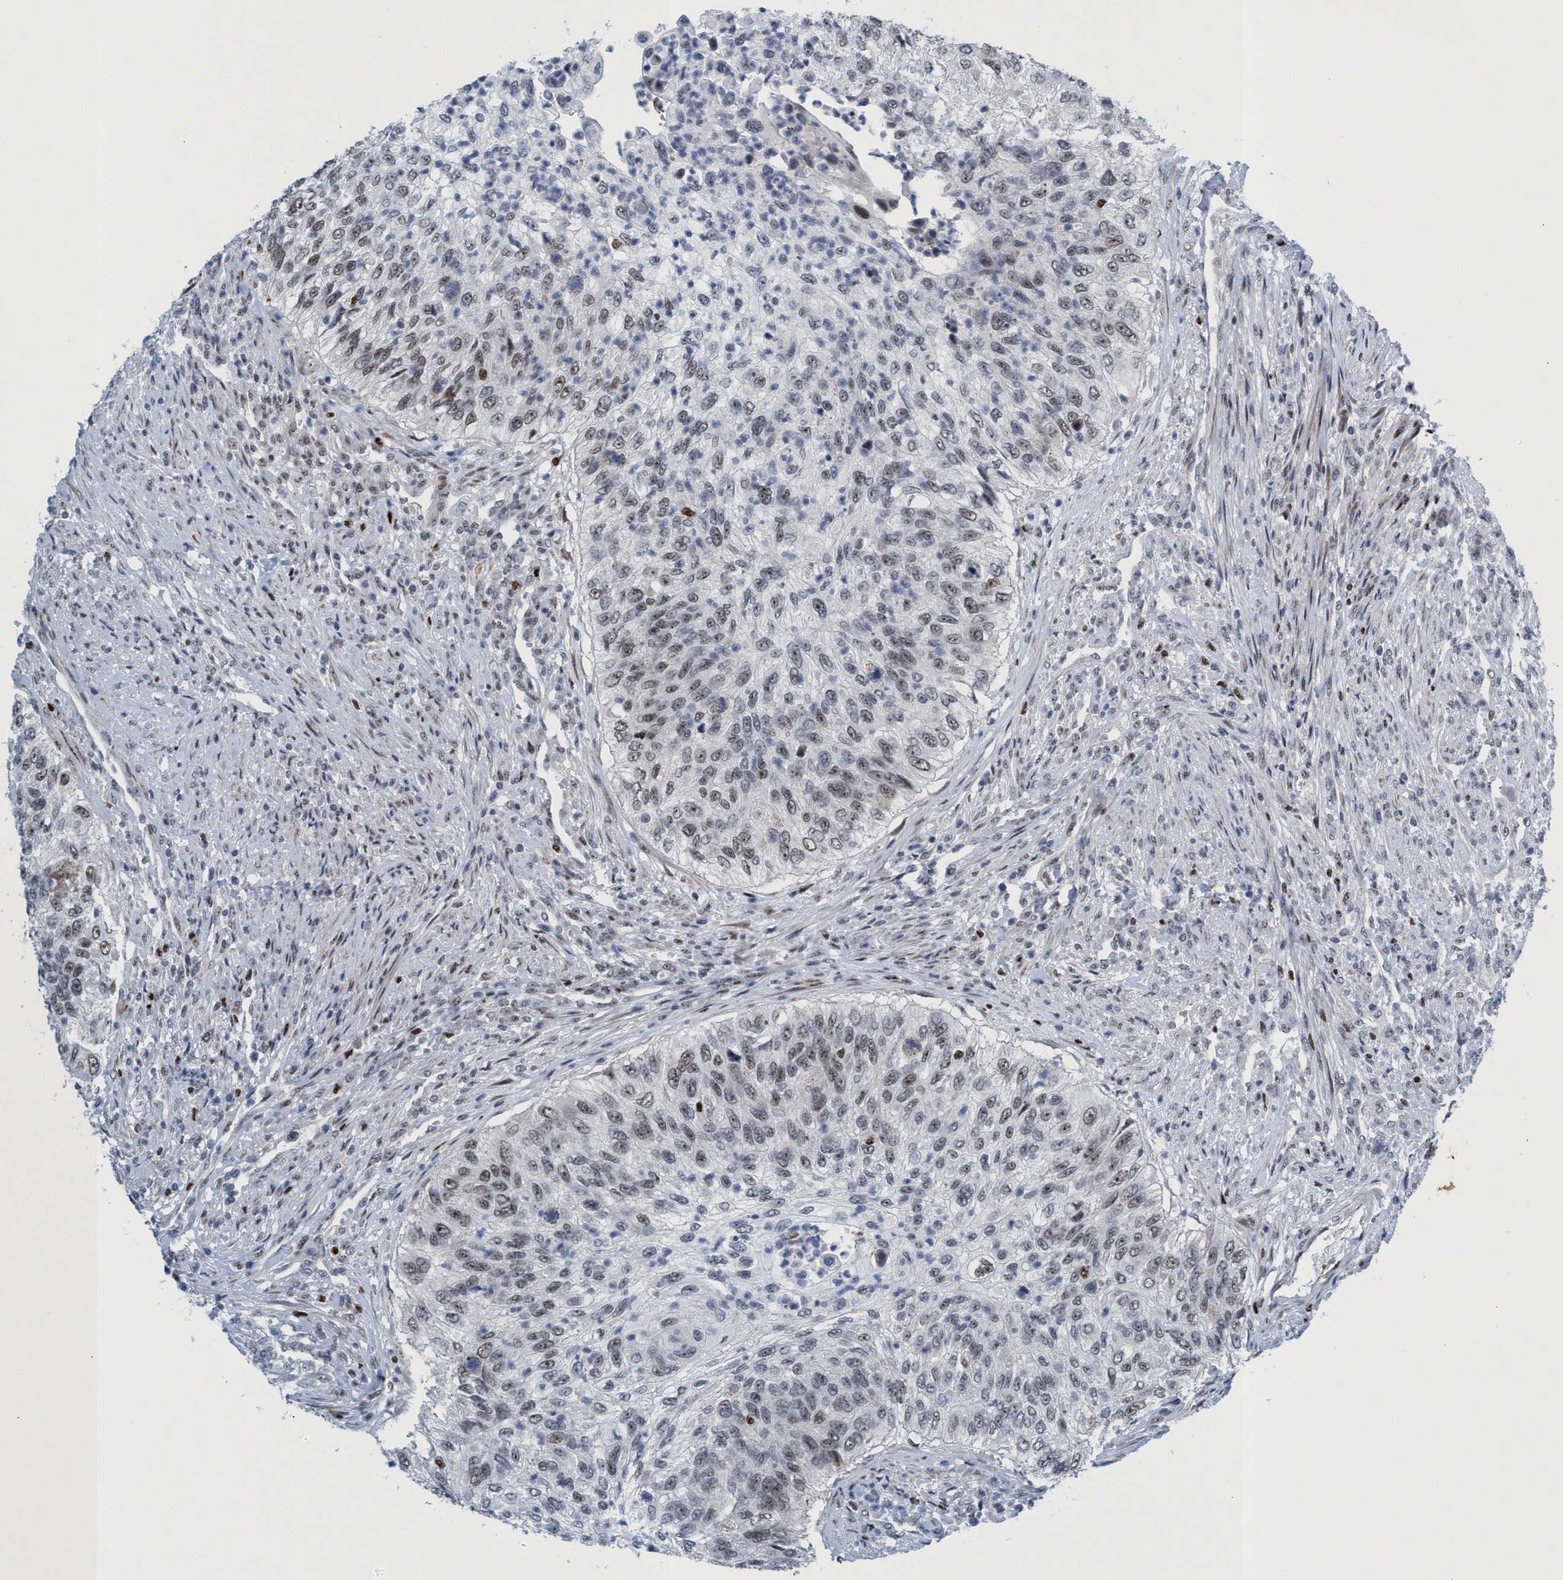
{"staining": {"intensity": "weak", "quantity": ">75%", "location": "nuclear"}, "tissue": "urothelial cancer", "cell_type": "Tumor cells", "image_type": "cancer", "snomed": [{"axis": "morphology", "description": "Urothelial carcinoma, High grade"}, {"axis": "topography", "description": "Urinary bladder"}], "caption": "Urothelial cancer tissue demonstrates weak nuclear expression in about >75% of tumor cells (brown staining indicates protein expression, while blue staining denotes nuclei).", "gene": "CWC27", "patient": {"sex": "female", "age": 60}}